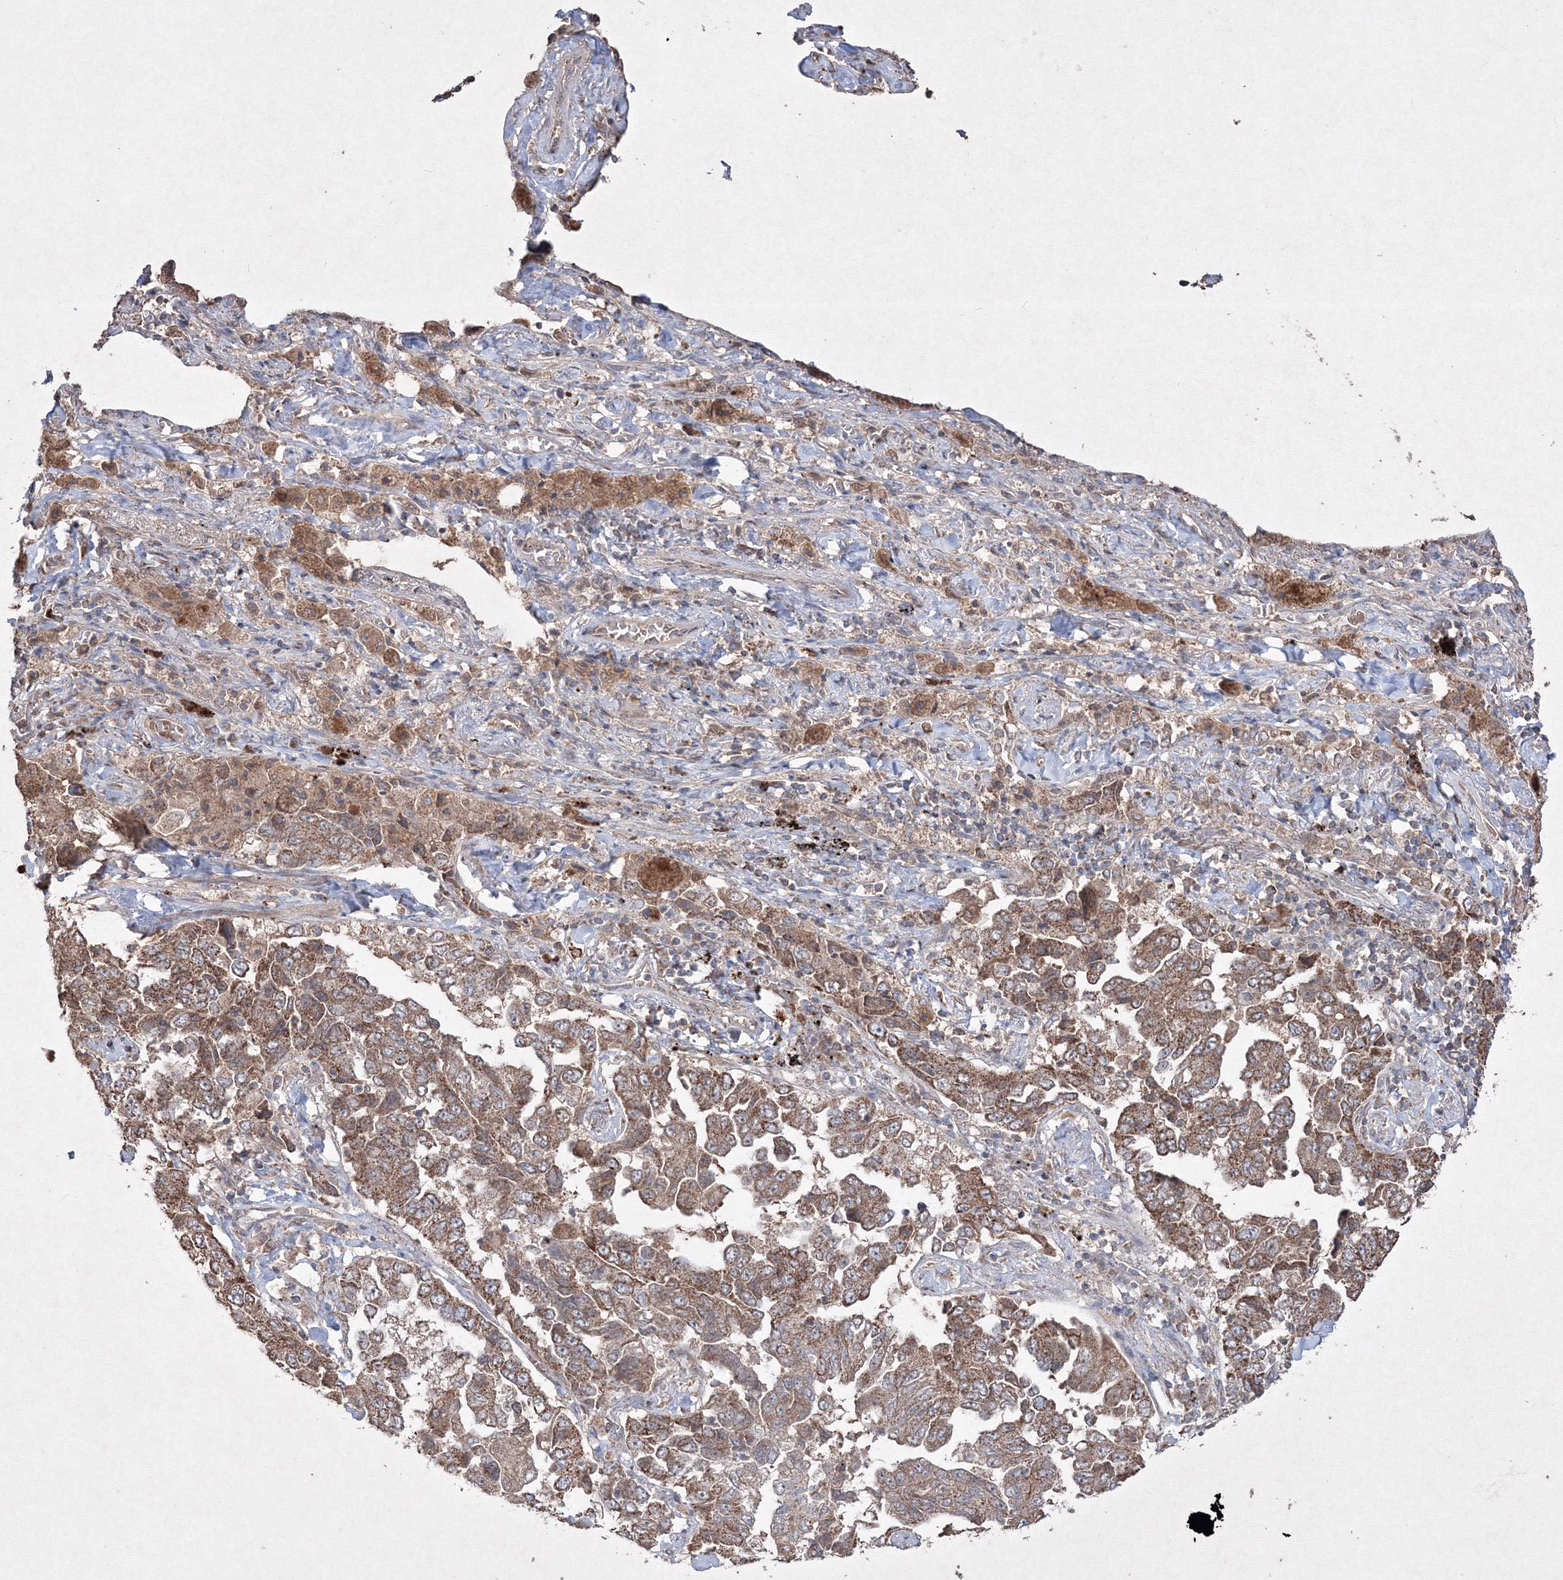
{"staining": {"intensity": "moderate", "quantity": ">75%", "location": "cytoplasmic/membranous"}, "tissue": "lung cancer", "cell_type": "Tumor cells", "image_type": "cancer", "snomed": [{"axis": "morphology", "description": "Adenocarcinoma, NOS"}, {"axis": "topography", "description": "Lung"}], "caption": "IHC of human adenocarcinoma (lung) demonstrates medium levels of moderate cytoplasmic/membranous positivity in approximately >75% of tumor cells.", "gene": "GRSF1", "patient": {"sex": "female", "age": 51}}